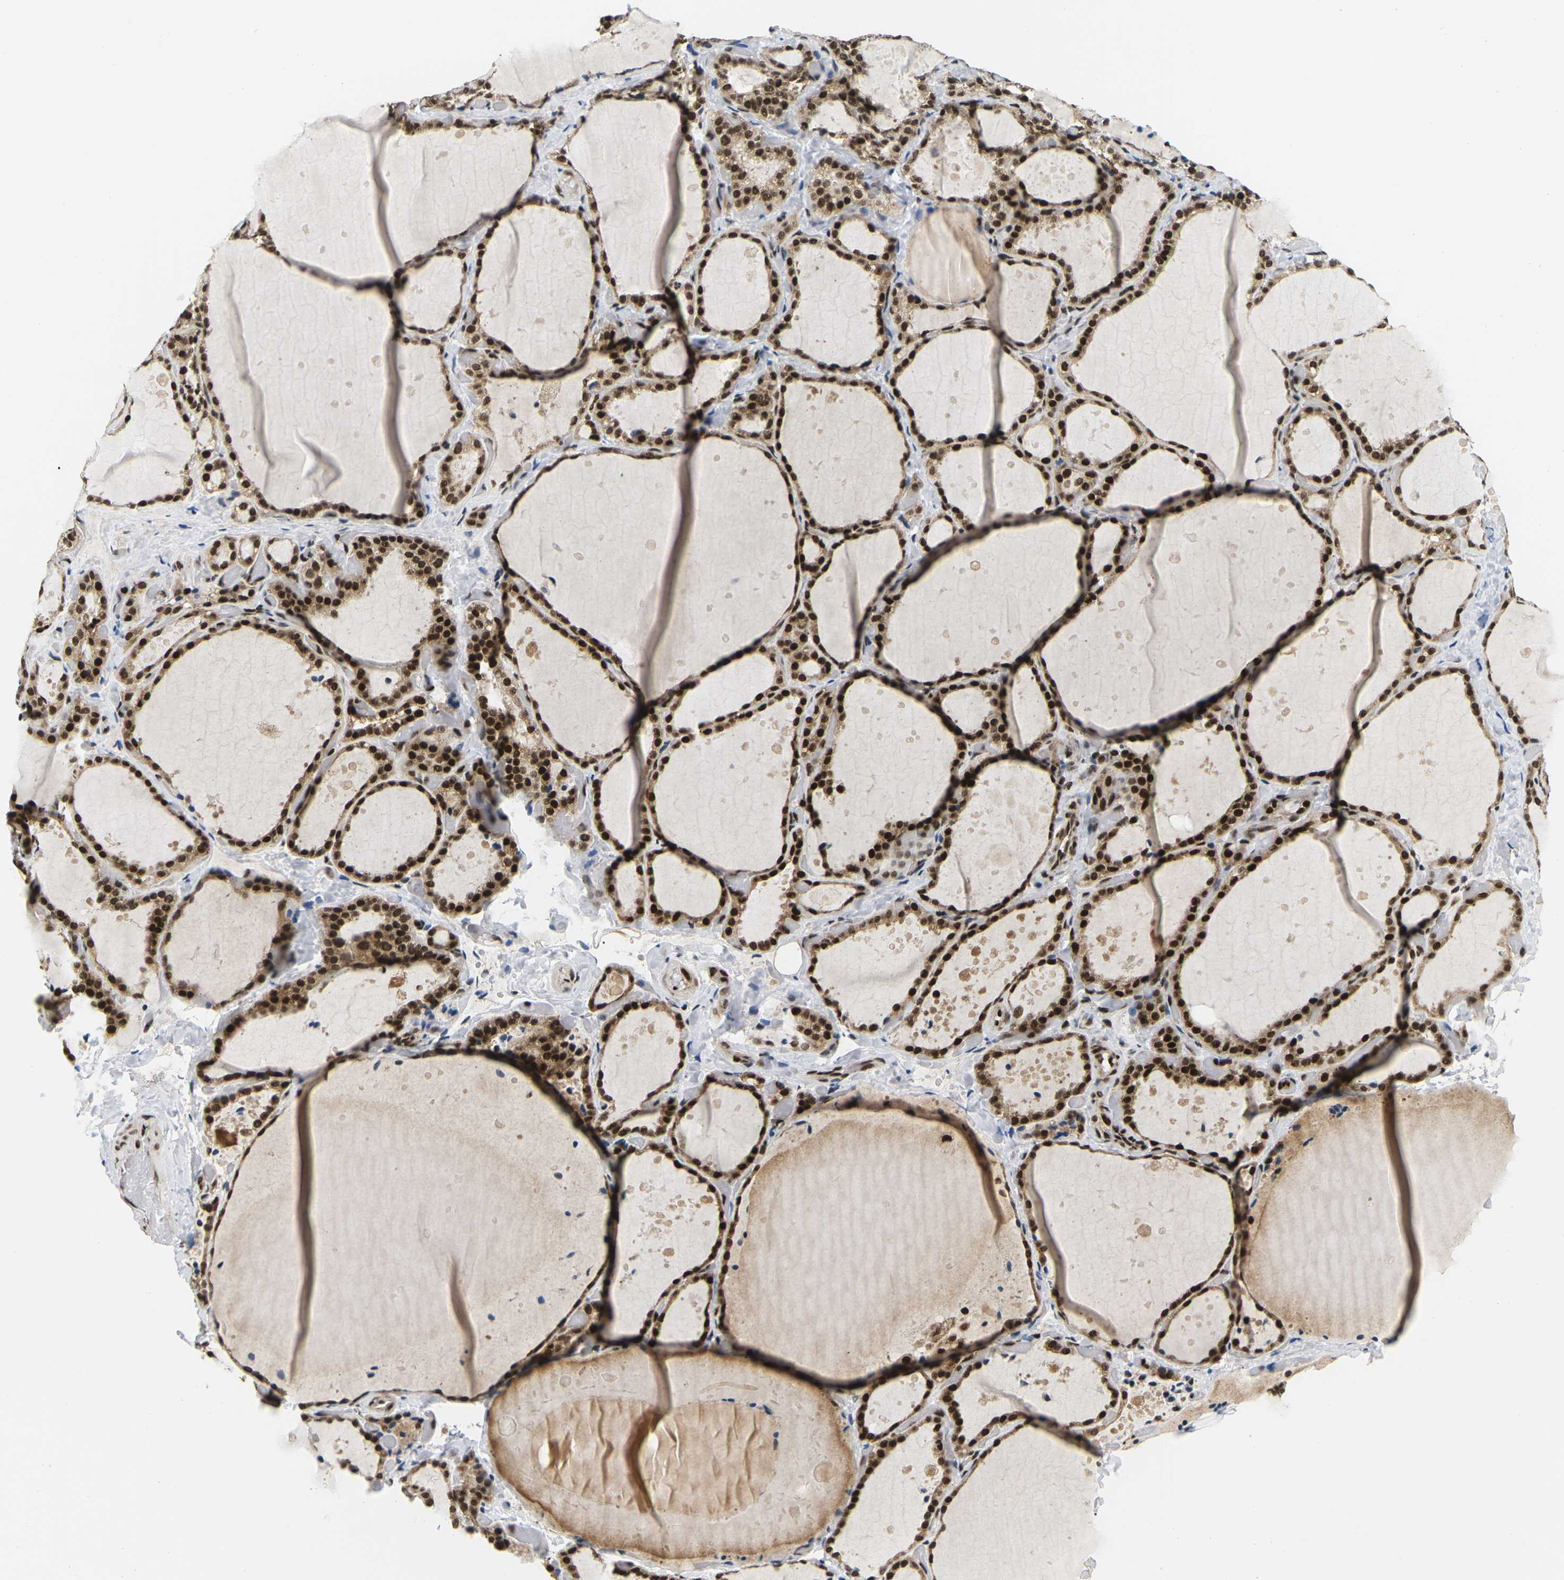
{"staining": {"intensity": "strong", "quantity": ">75%", "location": "cytoplasmic/membranous,nuclear"}, "tissue": "thyroid gland", "cell_type": "Glandular cells", "image_type": "normal", "snomed": [{"axis": "morphology", "description": "Normal tissue, NOS"}, {"axis": "topography", "description": "Thyroid gland"}], "caption": "Immunohistochemistry (IHC) (DAB (3,3'-diaminobenzidine)) staining of benign thyroid gland reveals strong cytoplasmic/membranous,nuclear protein staining in about >75% of glandular cells.", "gene": "CELF1", "patient": {"sex": "female", "age": 44}}